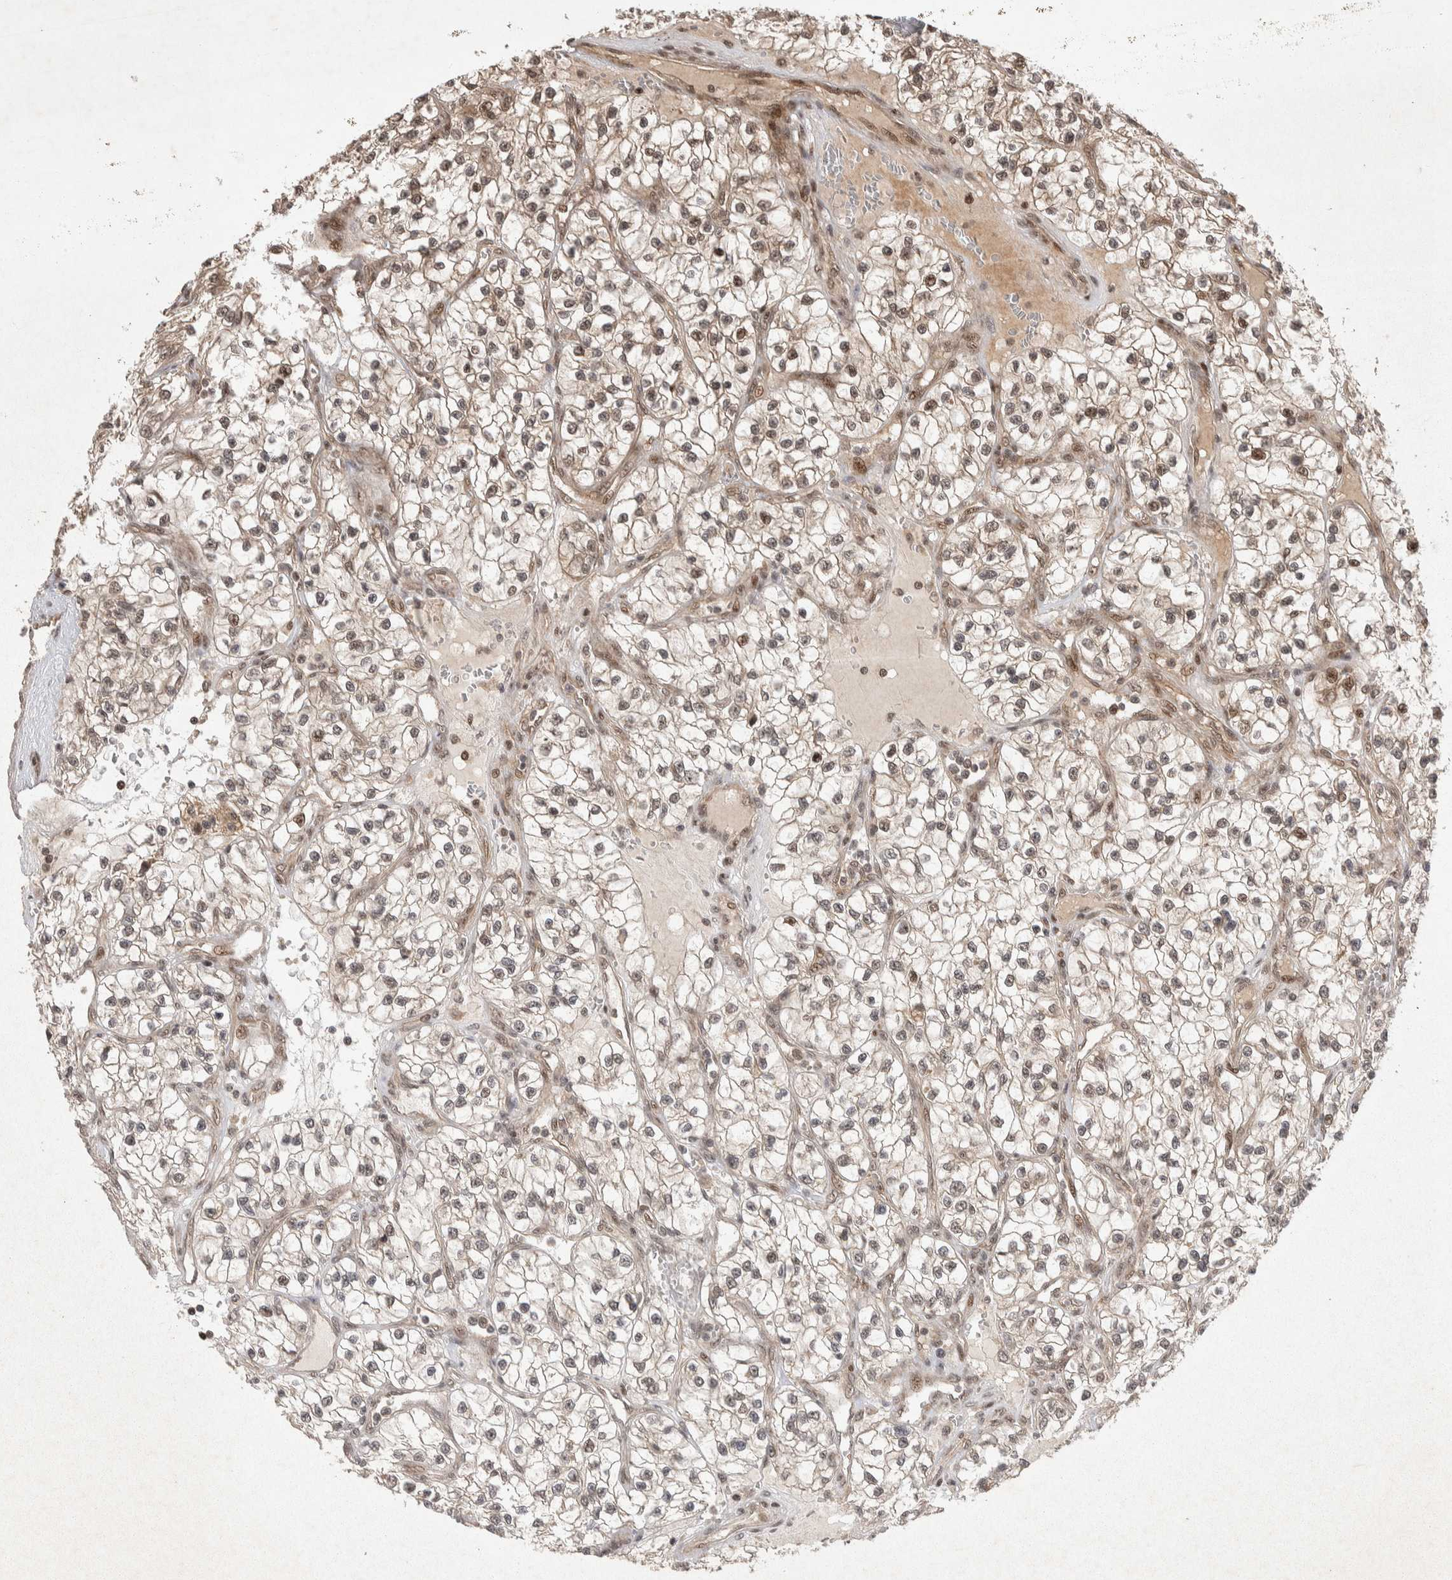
{"staining": {"intensity": "moderate", "quantity": ">75%", "location": "cytoplasmic/membranous,nuclear"}, "tissue": "renal cancer", "cell_type": "Tumor cells", "image_type": "cancer", "snomed": [{"axis": "morphology", "description": "Adenocarcinoma, NOS"}, {"axis": "topography", "description": "Kidney"}], "caption": "Immunohistochemical staining of adenocarcinoma (renal) demonstrates medium levels of moderate cytoplasmic/membranous and nuclear expression in approximately >75% of tumor cells.", "gene": "TOR1B", "patient": {"sex": "female", "age": 57}}